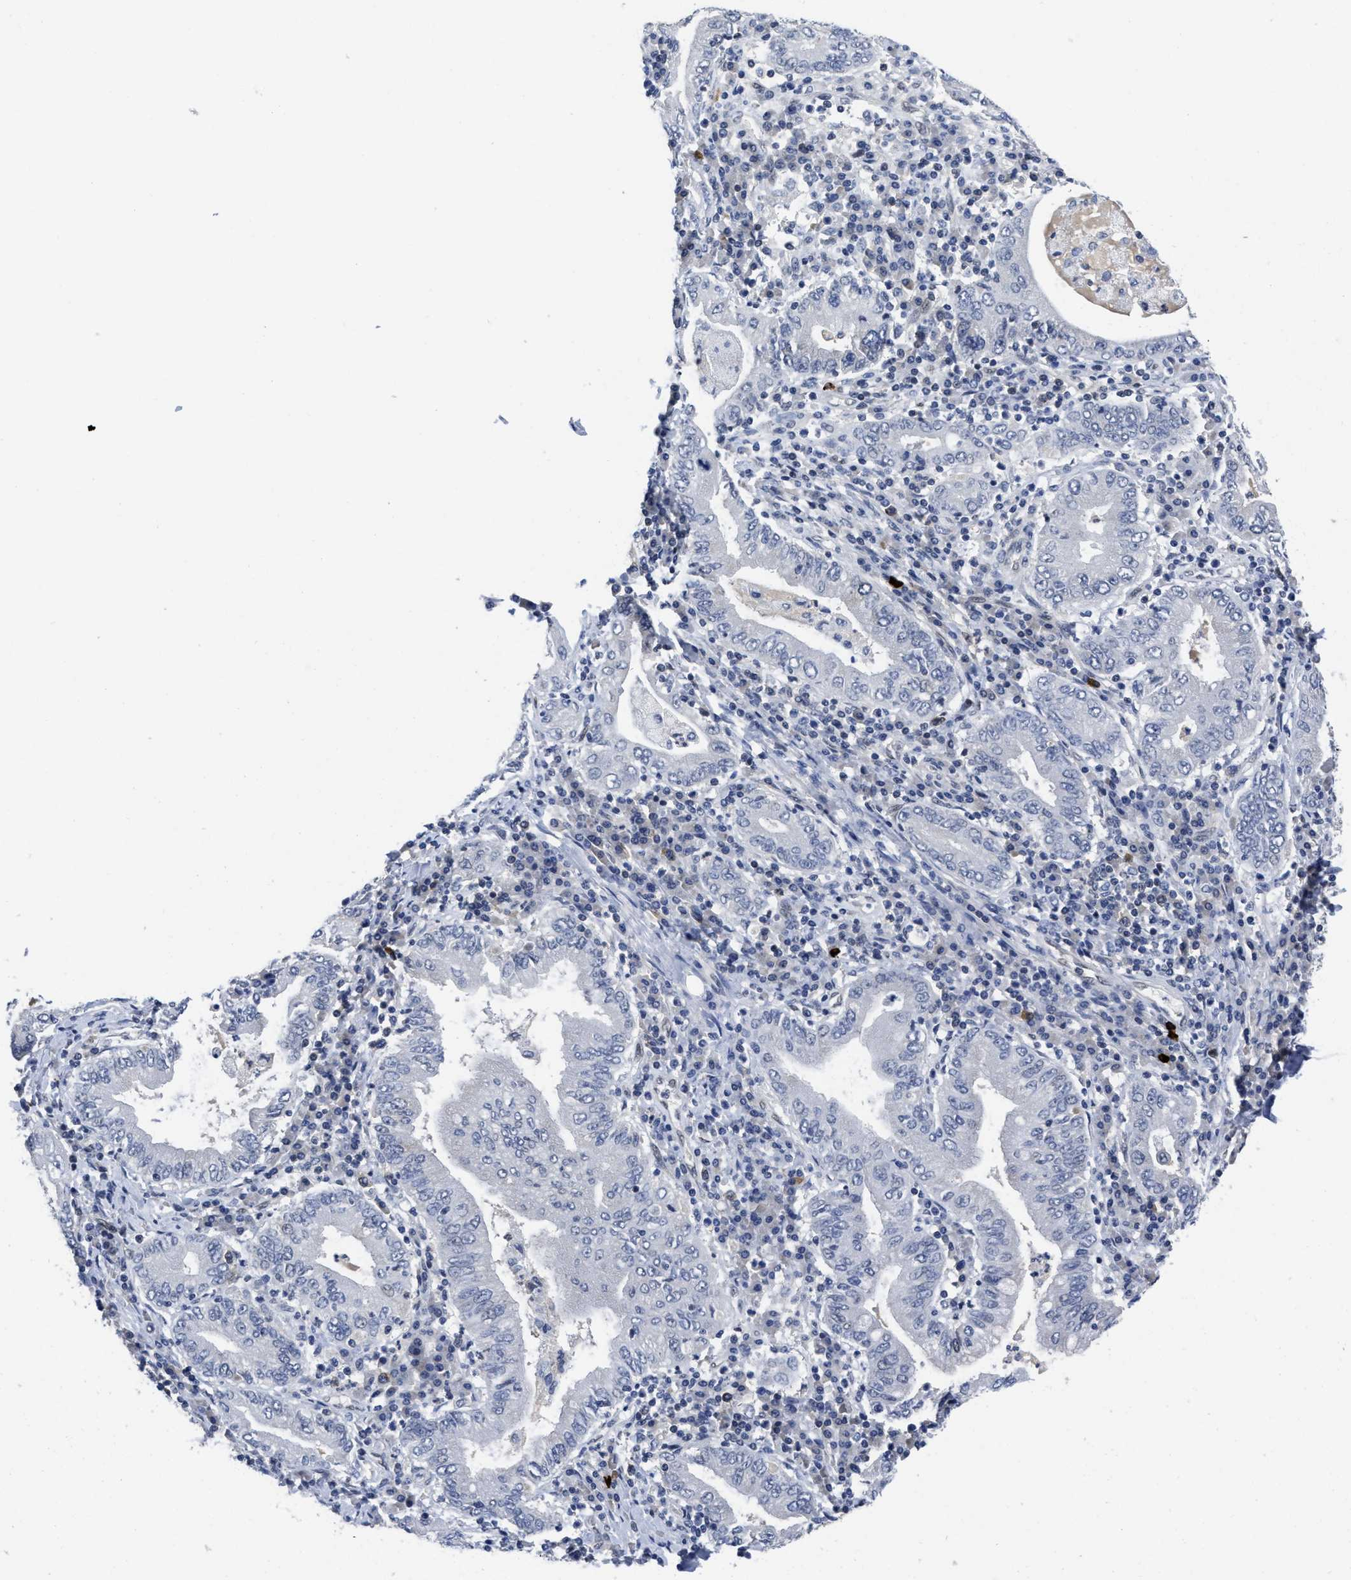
{"staining": {"intensity": "negative", "quantity": "none", "location": "none"}, "tissue": "stomach cancer", "cell_type": "Tumor cells", "image_type": "cancer", "snomed": [{"axis": "morphology", "description": "Normal tissue, NOS"}, {"axis": "morphology", "description": "Adenocarcinoma, NOS"}, {"axis": "topography", "description": "Esophagus"}, {"axis": "topography", "description": "Stomach, upper"}, {"axis": "topography", "description": "Peripheral nerve tissue"}], "caption": "Immunohistochemical staining of human stomach cancer (adenocarcinoma) displays no significant positivity in tumor cells.", "gene": "HIF1A", "patient": {"sex": "male", "age": 62}}